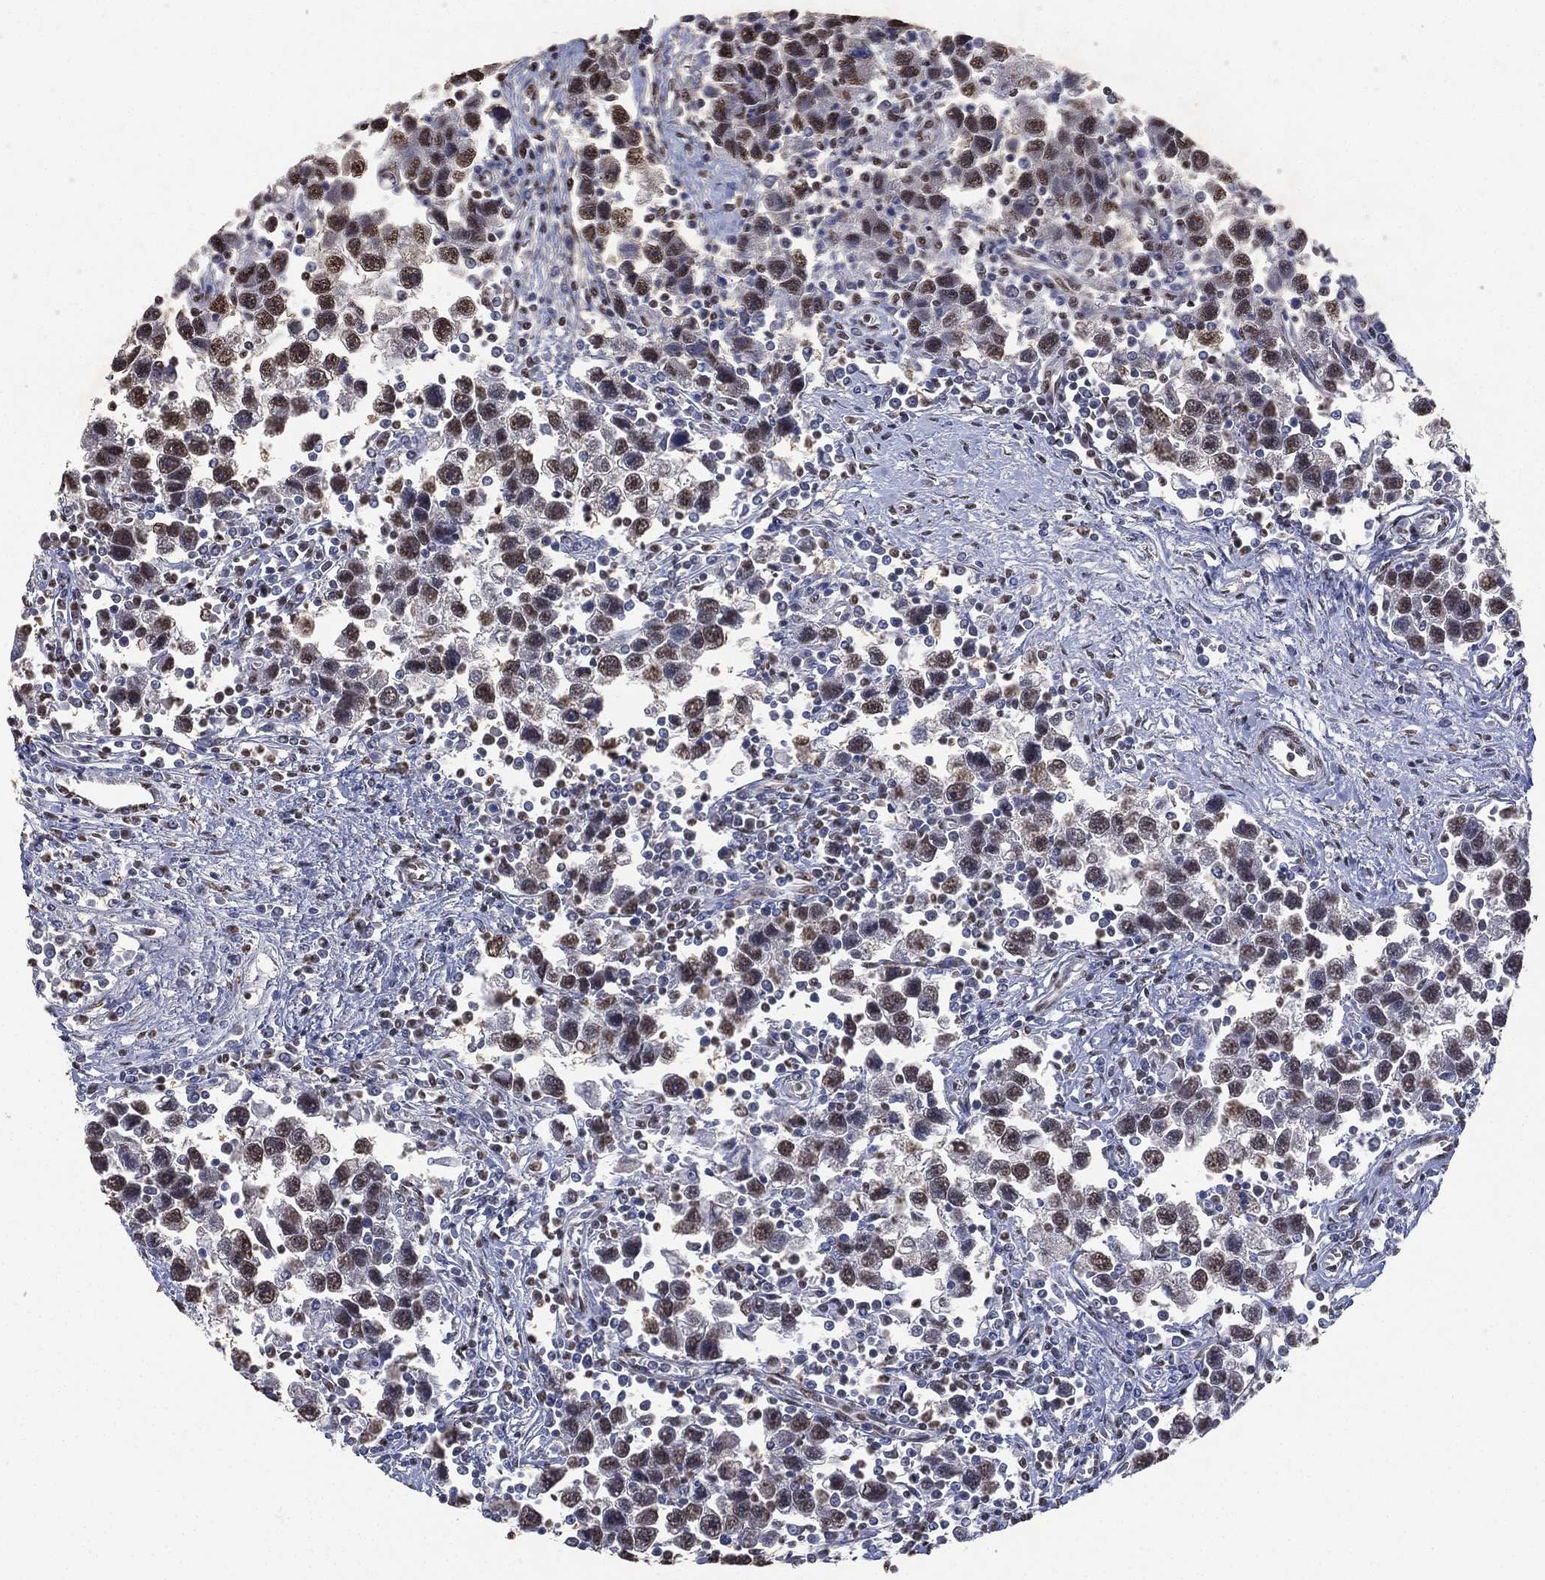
{"staining": {"intensity": "moderate", "quantity": "25%-75%", "location": "nuclear"}, "tissue": "testis cancer", "cell_type": "Tumor cells", "image_type": "cancer", "snomed": [{"axis": "morphology", "description": "Seminoma, NOS"}, {"axis": "topography", "description": "Testis"}], "caption": "The micrograph exhibits immunohistochemical staining of testis cancer. There is moderate nuclear staining is identified in about 25%-75% of tumor cells.", "gene": "ALDH7A1", "patient": {"sex": "male", "age": 30}}